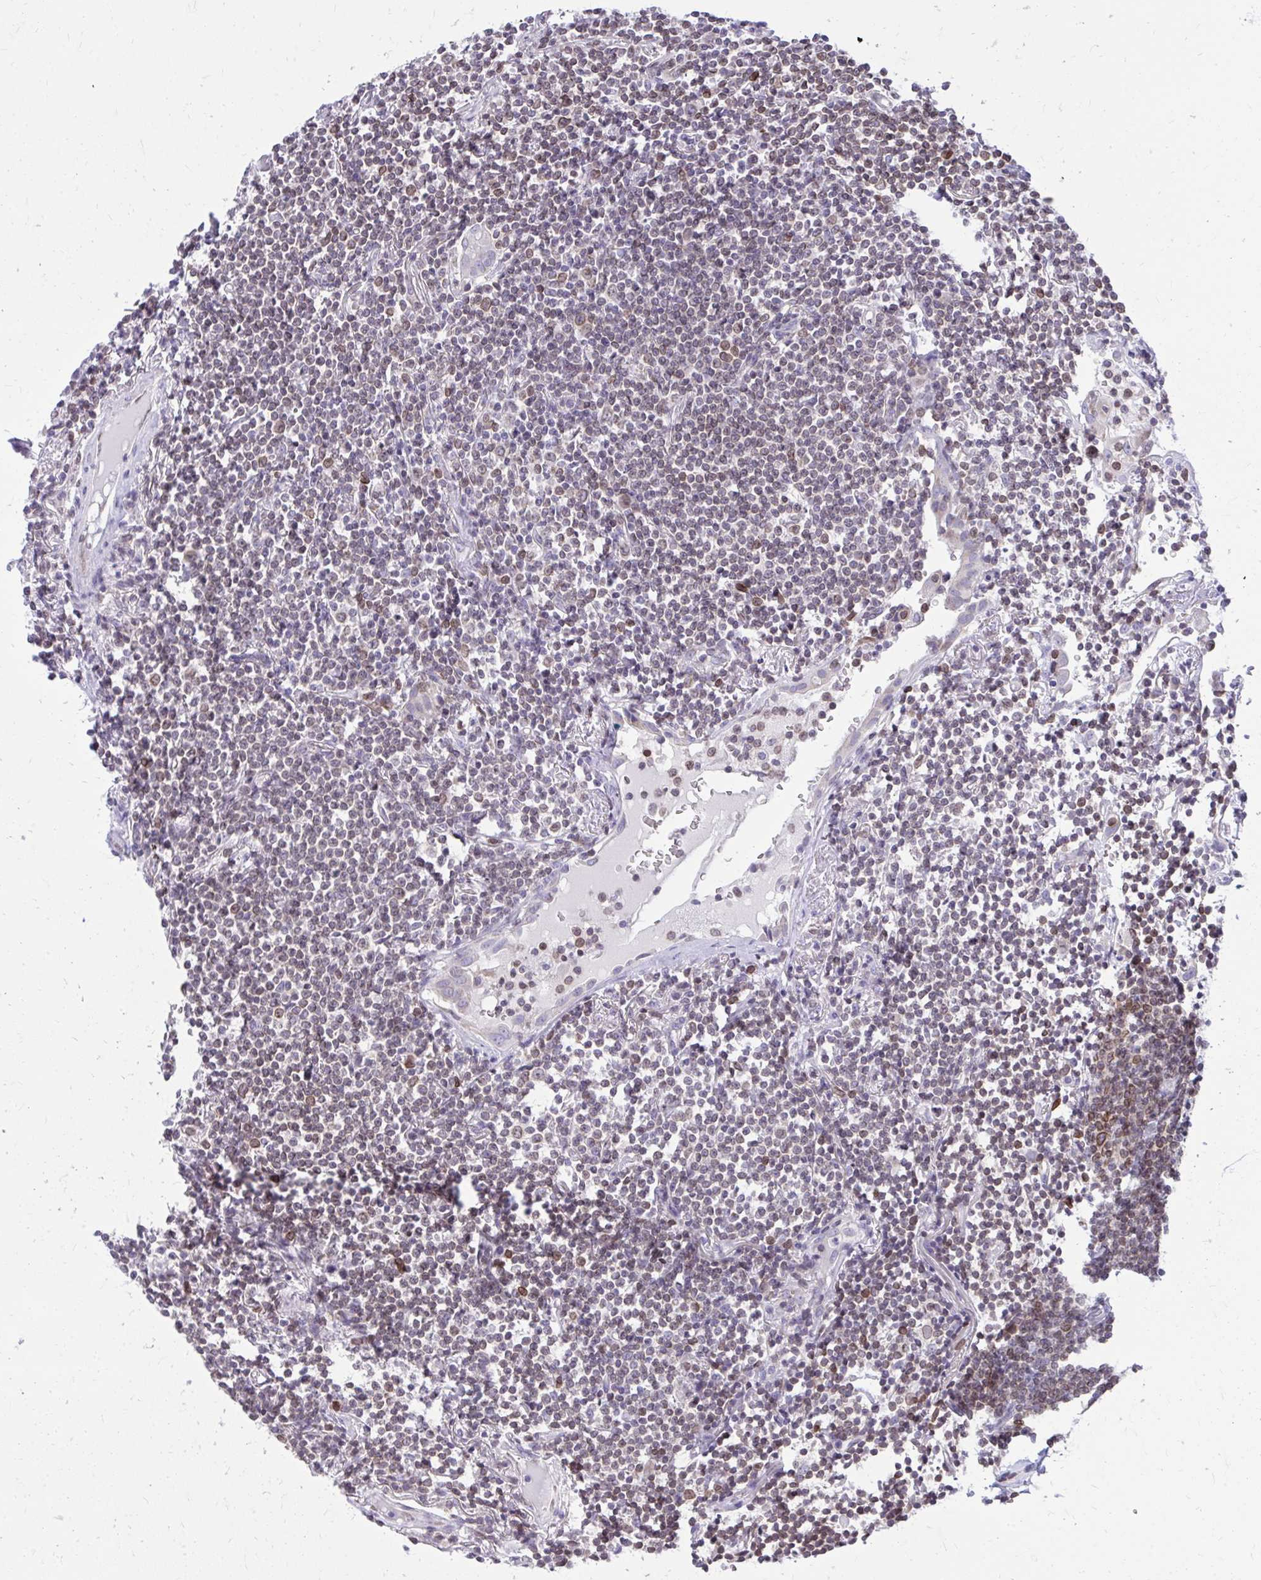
{"staining": {"intensity": "weak", "quantity": "<25%", "location": "cytoplasmic/membranous,nuclear"}, "tissue": "lymphoma", "cell_type": "Tumor cells", "image_type": "cancer", "snomed": [{"axis": "morphology", "description": "Malignant lymphoma, non-Hodgkin's type, Low grade"}, {"axis": "topography", "description": "Lung"}], "caption": "The immunohistochemistry (IHC) histopathology image has no significant staining in tumor cells of lymphoma tissue.", "gene": "RPS6KA2", "patient": {"sex": "female", "age": 71}}